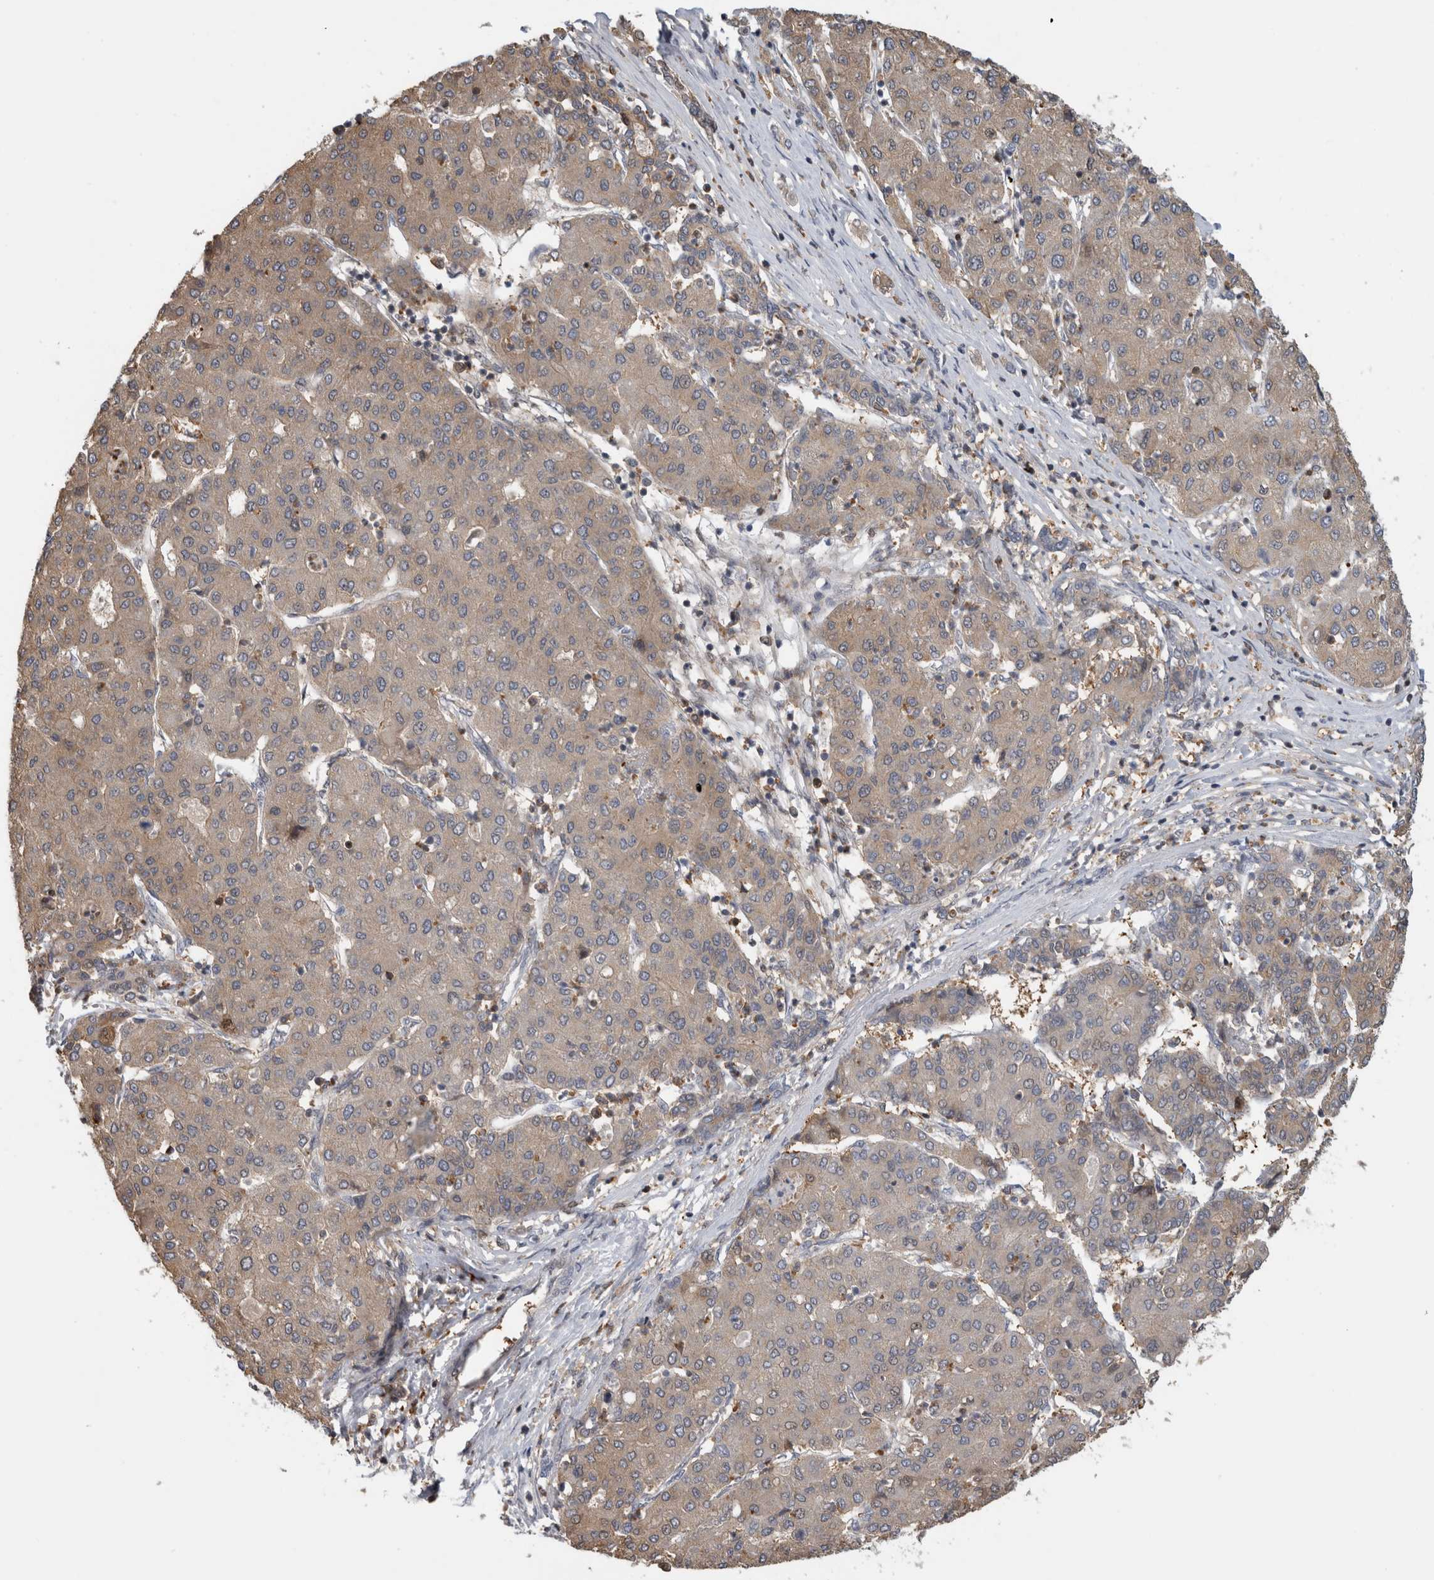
{"staining": {"intensity": "weak", "quantity": ">75%", "location": "cytoplasmic/membranous"}, "tissue": "liver cancer", "cell_type": "Tumor cells", "image_type": "cancer", "snomed": [{"axis": "morphology", "description": "Carcinoma, Hepatocellular, NOS"}, {"axis": "topography", "description": "Liver"}], "caption": "Immunohistochemical staining of human liver cancer reveals weak cytoplasmic/membranous protein expression in about >75% of tumor cells. The protein is shown in brown color, while the nuclei are stained blue.", "gene": "USH1G", "patient": {"sex": "male", "age": 65}}